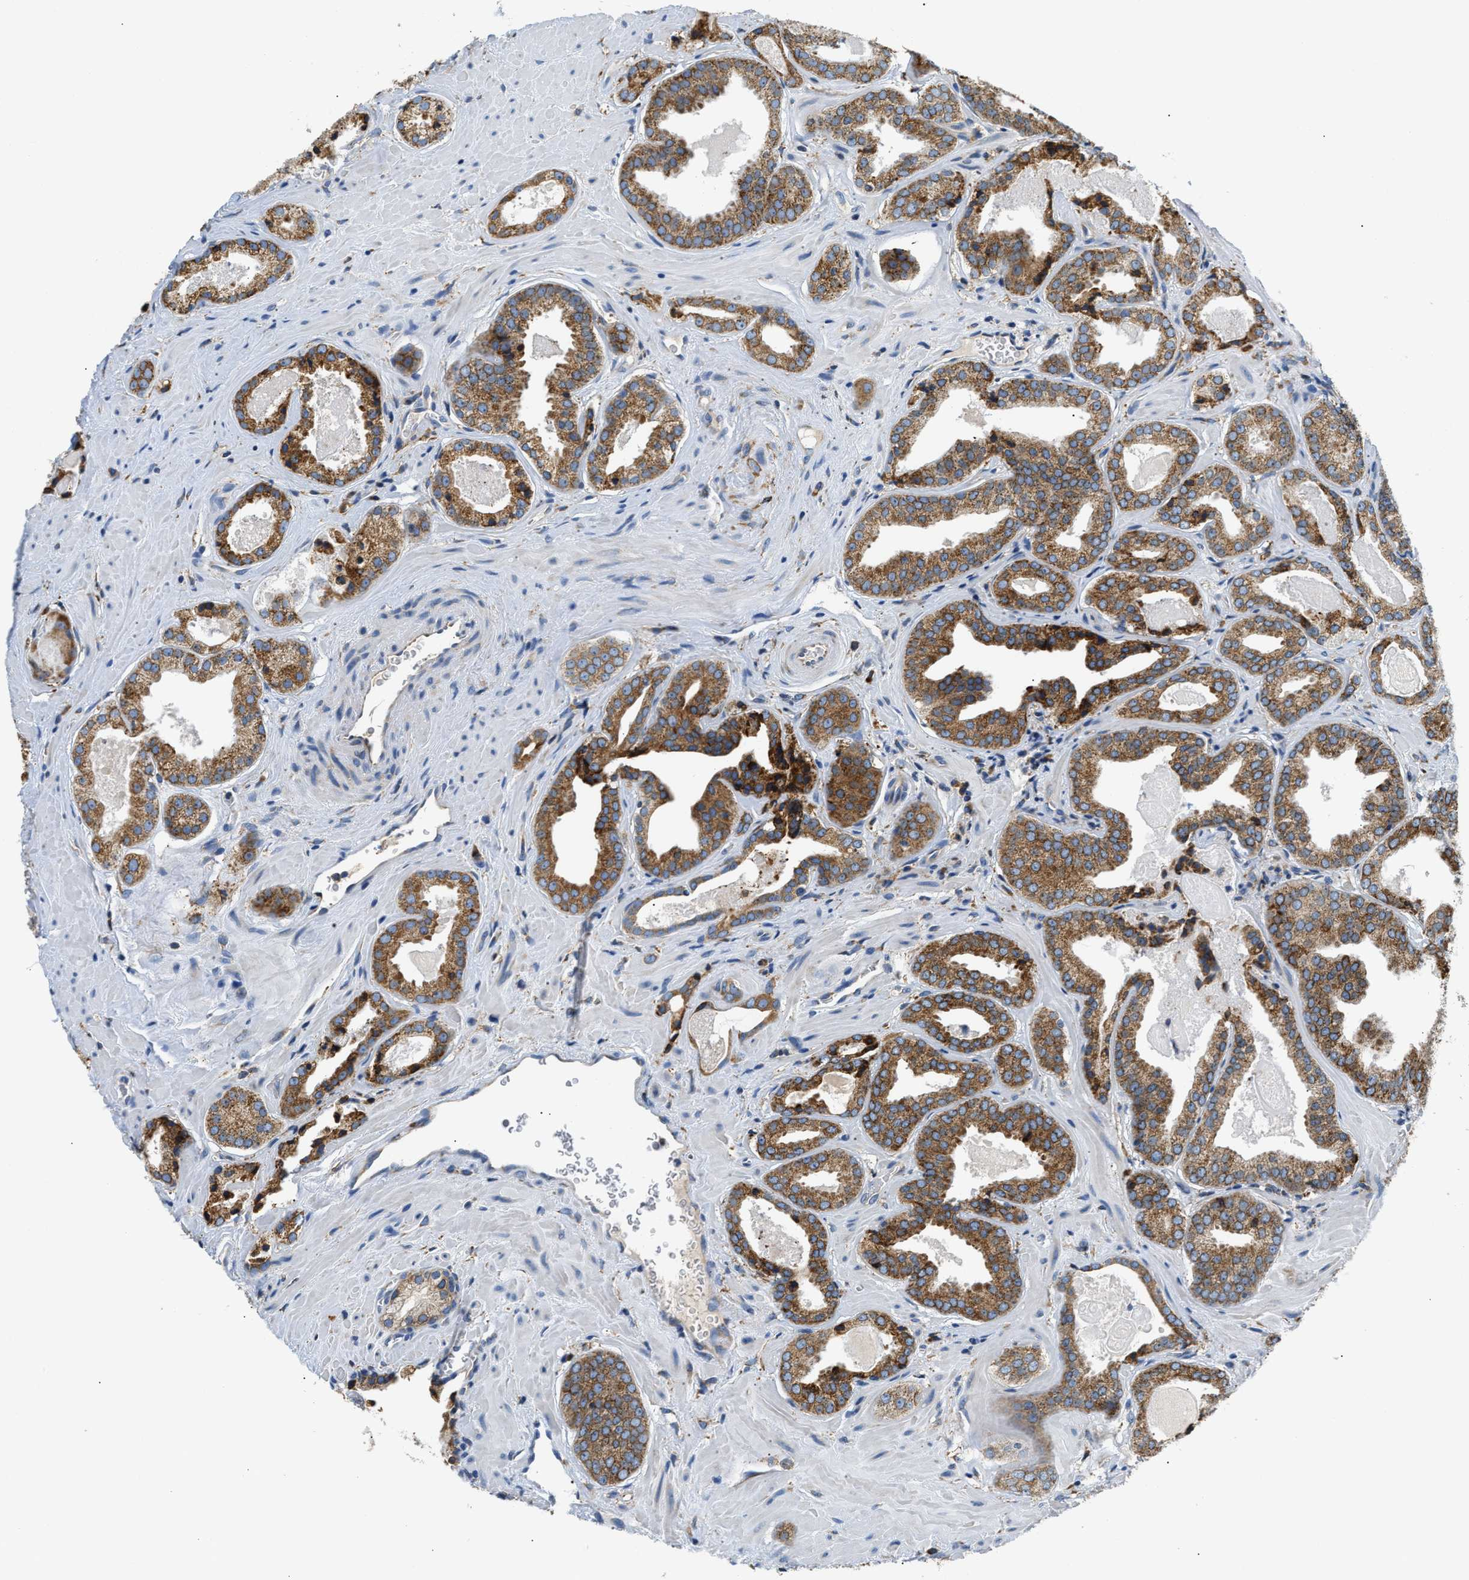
{"staining": {"intensity": "moderate", "quantity": ">75%", "location": "cytoplasmic/membranous"}, "tissue": "prostate cancer", "cell_type": "Tumor cells", "image_type": "cancer", "snomed": [{"axis": "morphology", "description": "Adenocarcinoma, Low grade"}, {"axis": "topography", "description": "Prostate"}], "caption": "Prostate cancer tissue reveals moderate cytoplasmic/membranous staining in approximately >75% of tumor cells", "gene": "HDHD3", "patient": {"sex": "male", "age": 71}}